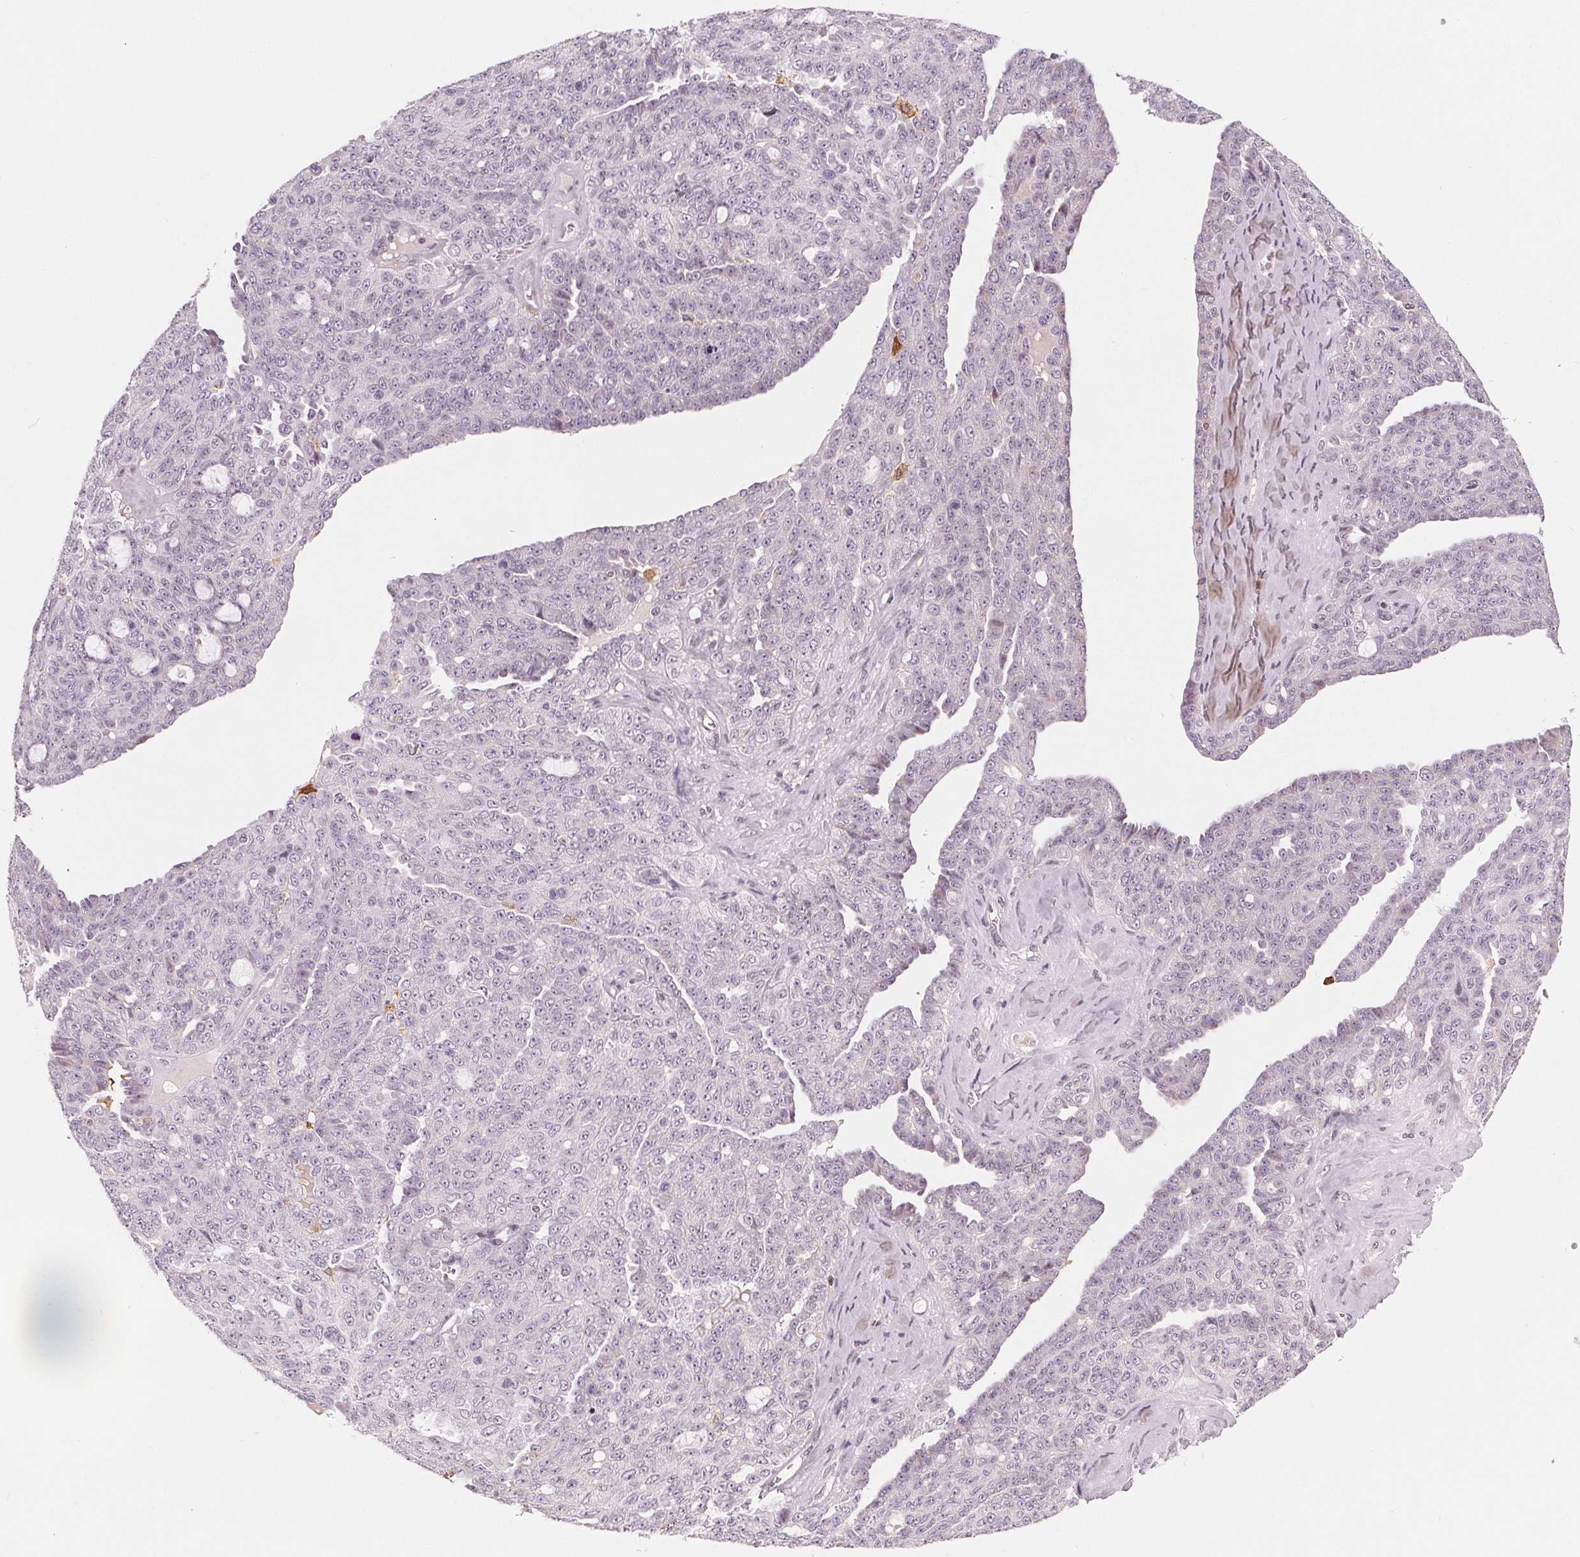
{"staining": {"intensity": "weak", "quantity": "<25%", "location": "nuclear"}, "tissue": "ovarian cancer", "cell_type": "Tumor cells", "image_type": "cancer", "snomed": [{"axis": "morphology", "description": "Cystadenocarcinoma, serous, NOS"}, {"axis": "topography", "description": "Ovary"}], "caption": "This image is of ovarian cancer stained with immunohistochemistry (IHC) to label a protein in brown with the nuclei are counter-stained blue. There is no expression in tumor cells. (DAB (3,3'-diaminobenzidine) immunohistochemistry, high magnification).", "gene": "DPM2", "patient": {"sex": "female", "age": 71}}